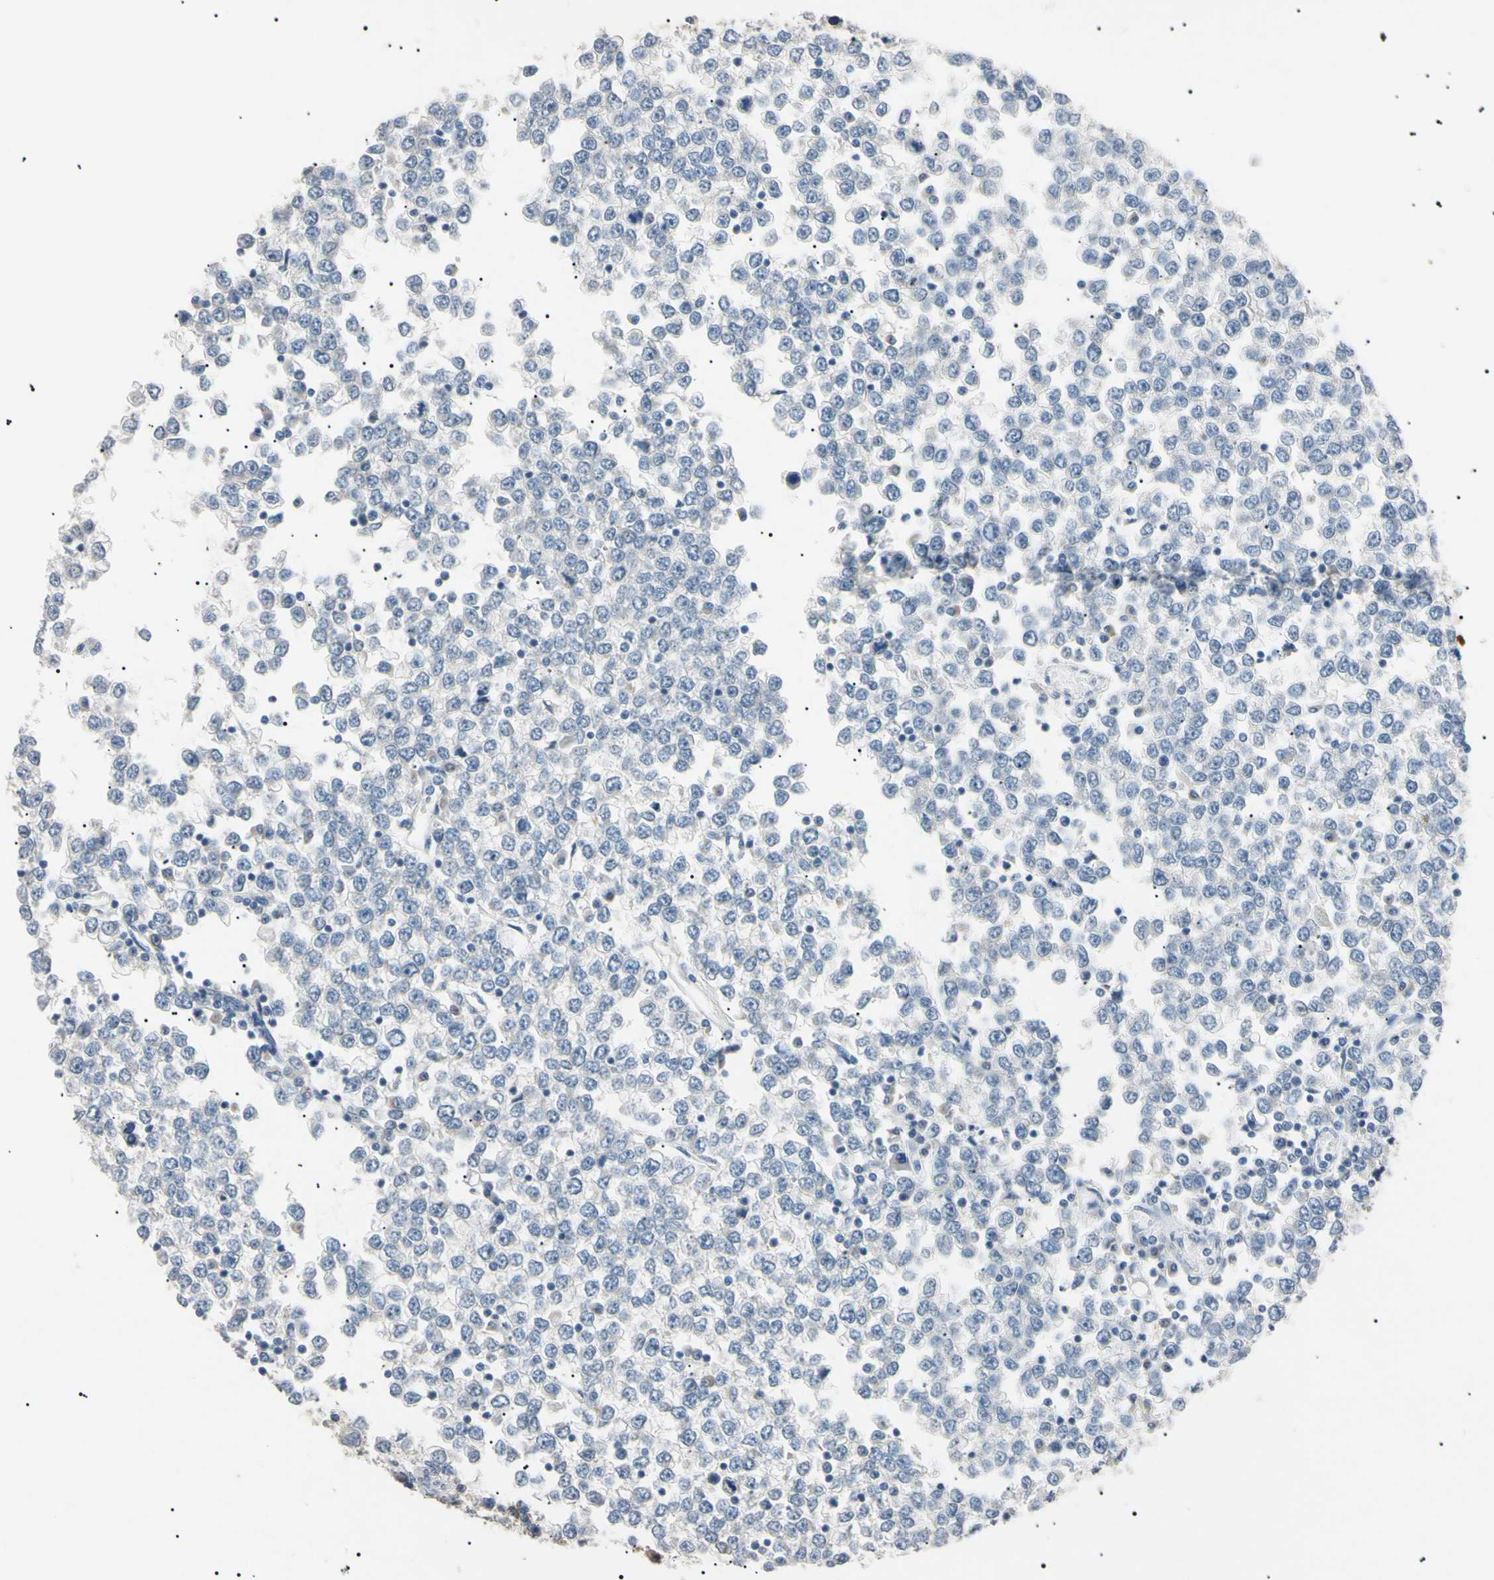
{"staining": {"intensity": "negative", "quantity": "none", "location": "none"}, "tissue": "testis cancer", "cell_type": "Tumor cells", "image_type": "cancer", "snomed": [{"axis": "morphology", "description": "Seminoma, NOS"}, {"axis": "topography", "description": "Testis"}], "caption": "Immunohistochemical staining of testis seminoma displays no significant positivity in tumor cells.", "gene": "CGB3", "patient": {"sex": "male", "age": 65}}